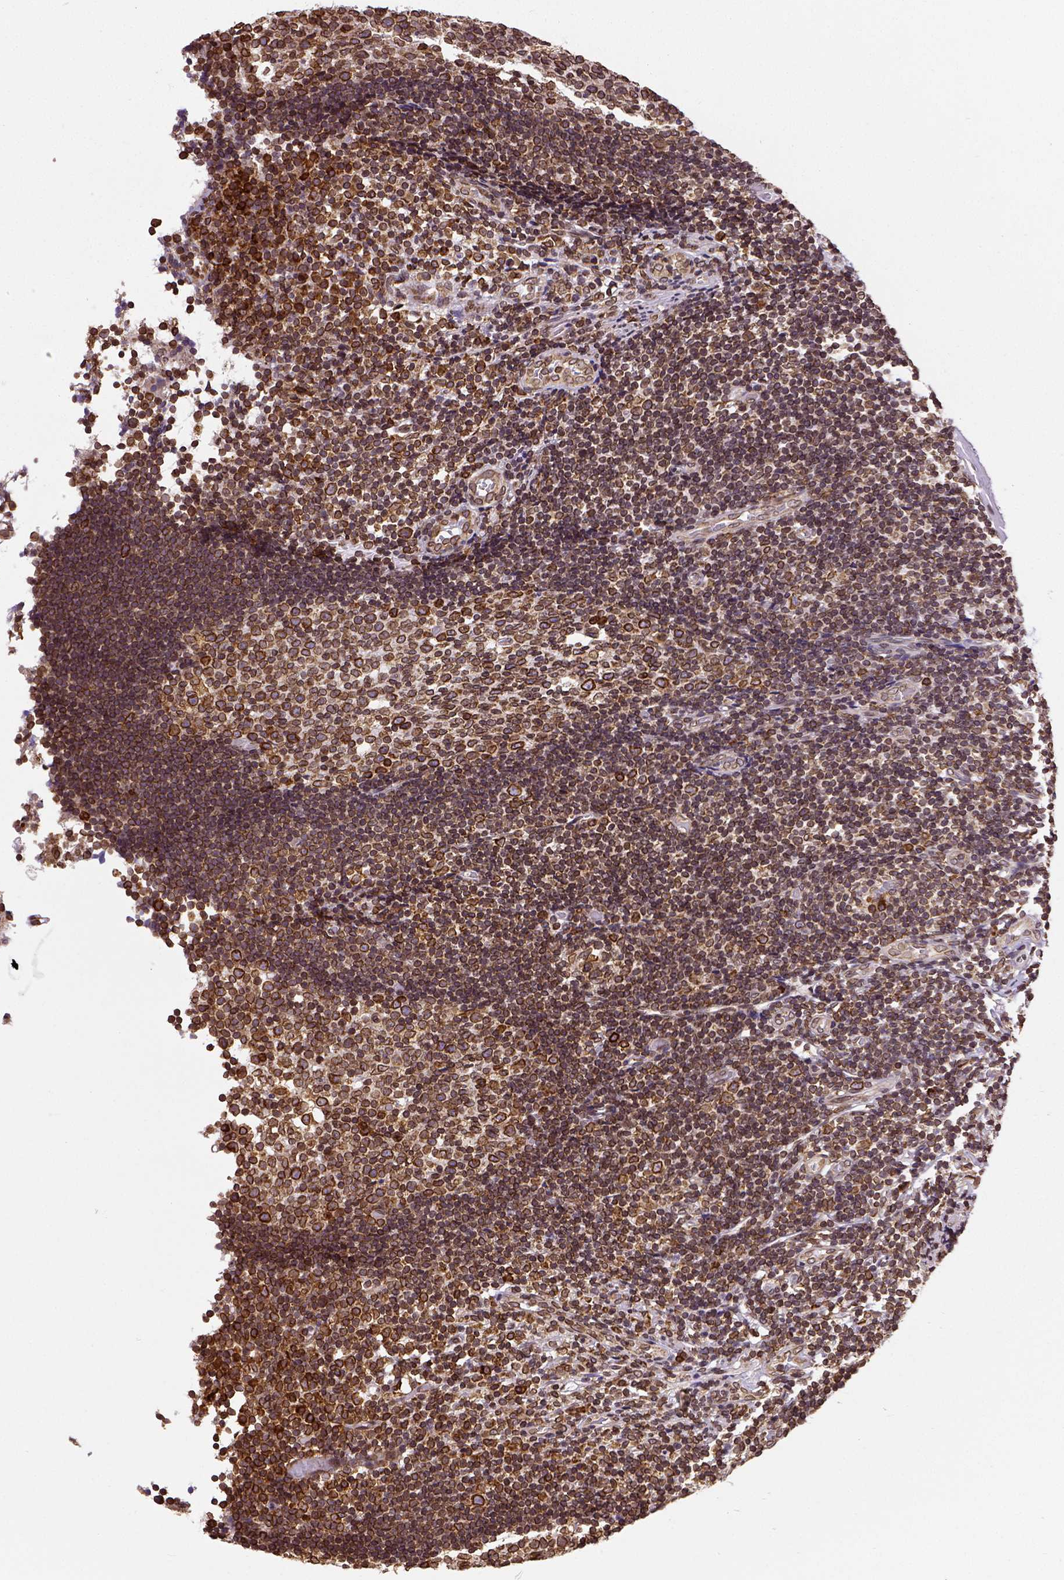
{"staining": {"intensity": "strong", "quantity": ">75%", "location": "cytoplasmic/membranous,nuclear"}, "tissue": "appendix", "cell_type": "Glandular cells", "image_type": "normal", "snomed": [{"axis": "morphology", "description": "Normal tissue, NOS"}, {"axis": "topography", "description": "Appendix"}], "caption": "Immunohistochemistry (IHC) histopathology image of unremarkable appendix: appendix stained using IHC exhibits high levels of strong protein expression localized specifically in the cytoplasmic/membranous,nuclear of glandular cells, appearing as a cytoplasmic/membranous,nuclear brown color.", "gene": "MTDH", "patient": {"sex": "female", "age": 32}}